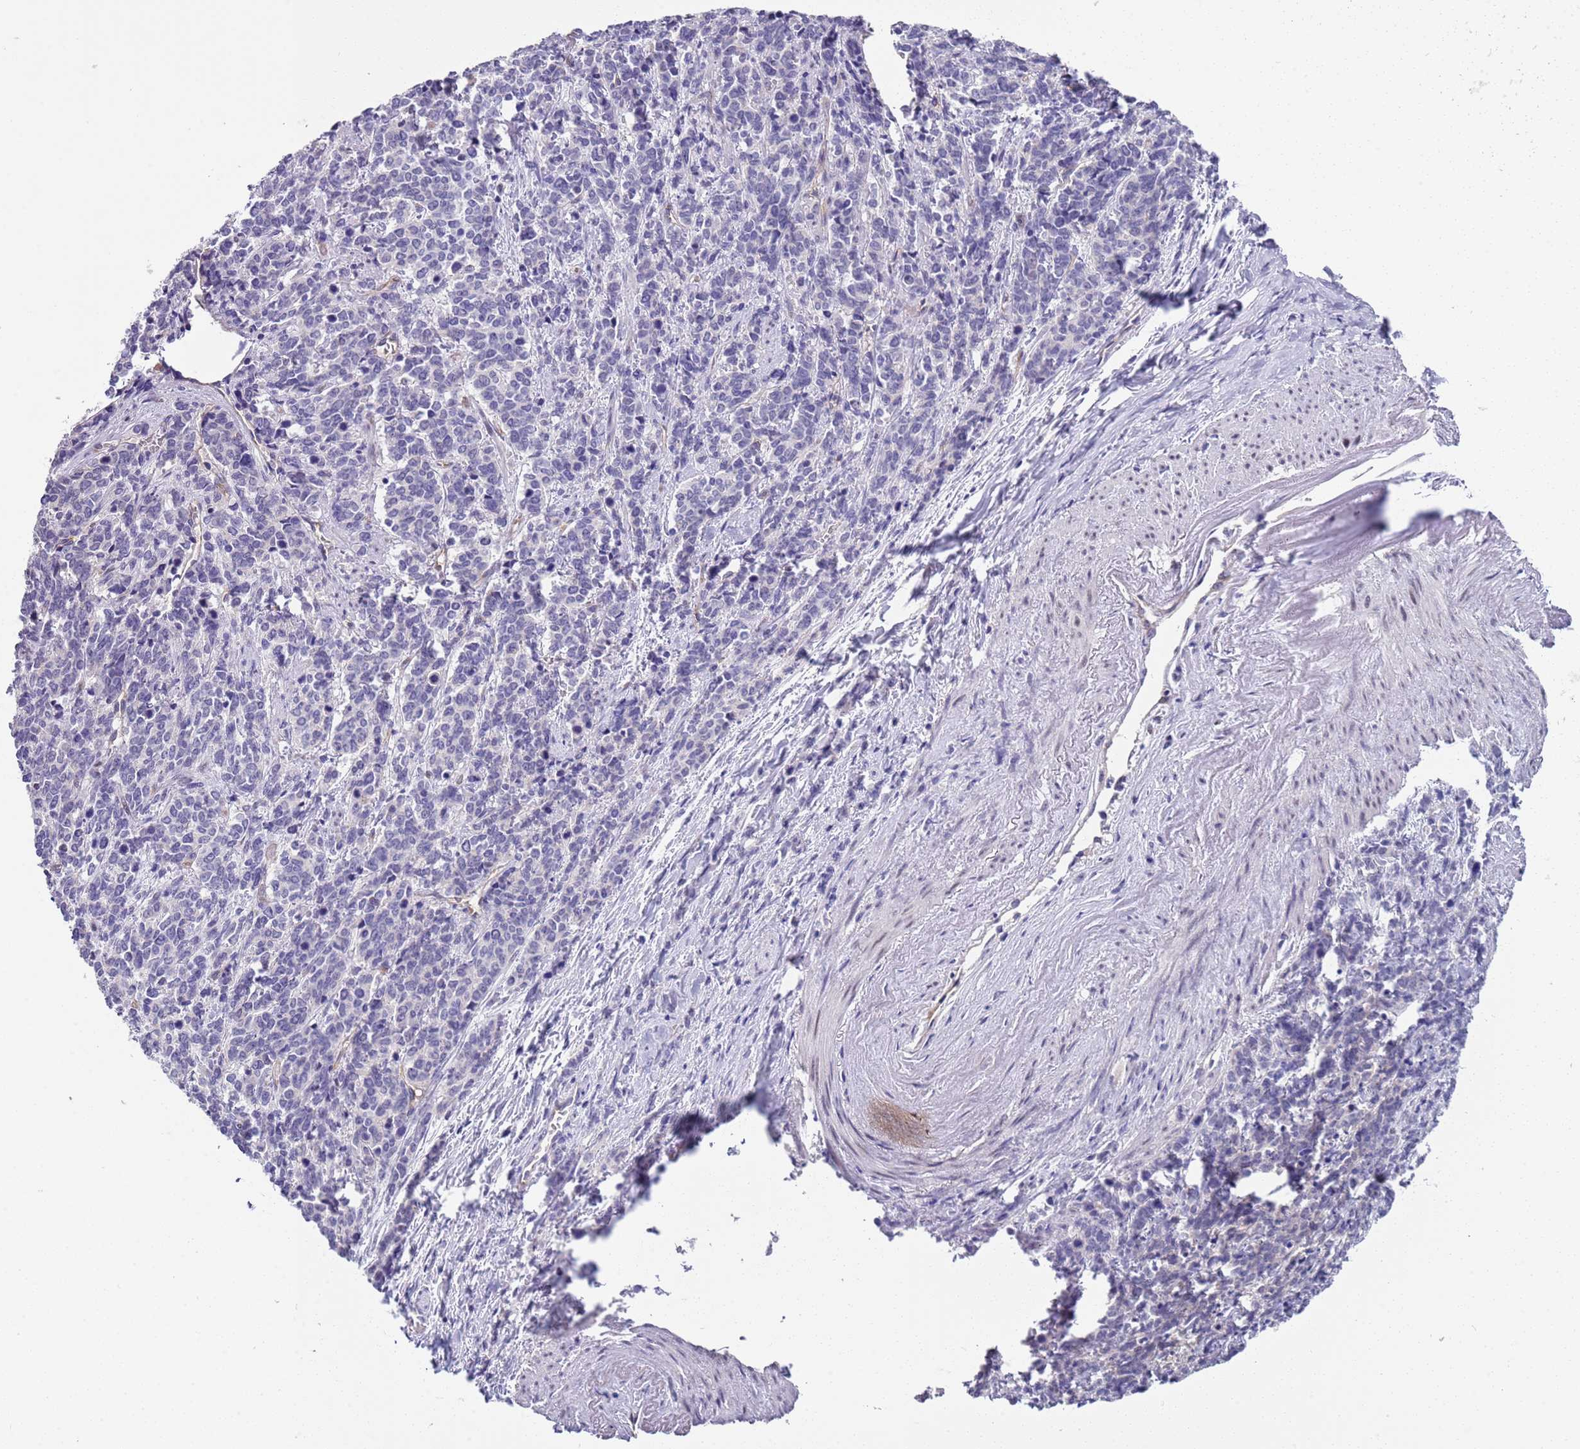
{"staining": {"intensity": "negative", "quantity": "none", "location": "none"}, "tissue": "cervical cancer", "cell_type": "Tumor cells", "image_type": "cancer", "snomed": [{"axis": "morphology", "description": "Squamous cell carcinoma, NOS"}, {"axis": "topography", "description": "Cervix"}], "caption": "There is no significant expression in tumor cells of cervical cancer.", "gene": "BRMS1L", "patient": {"sex": "female", "age": 60}}